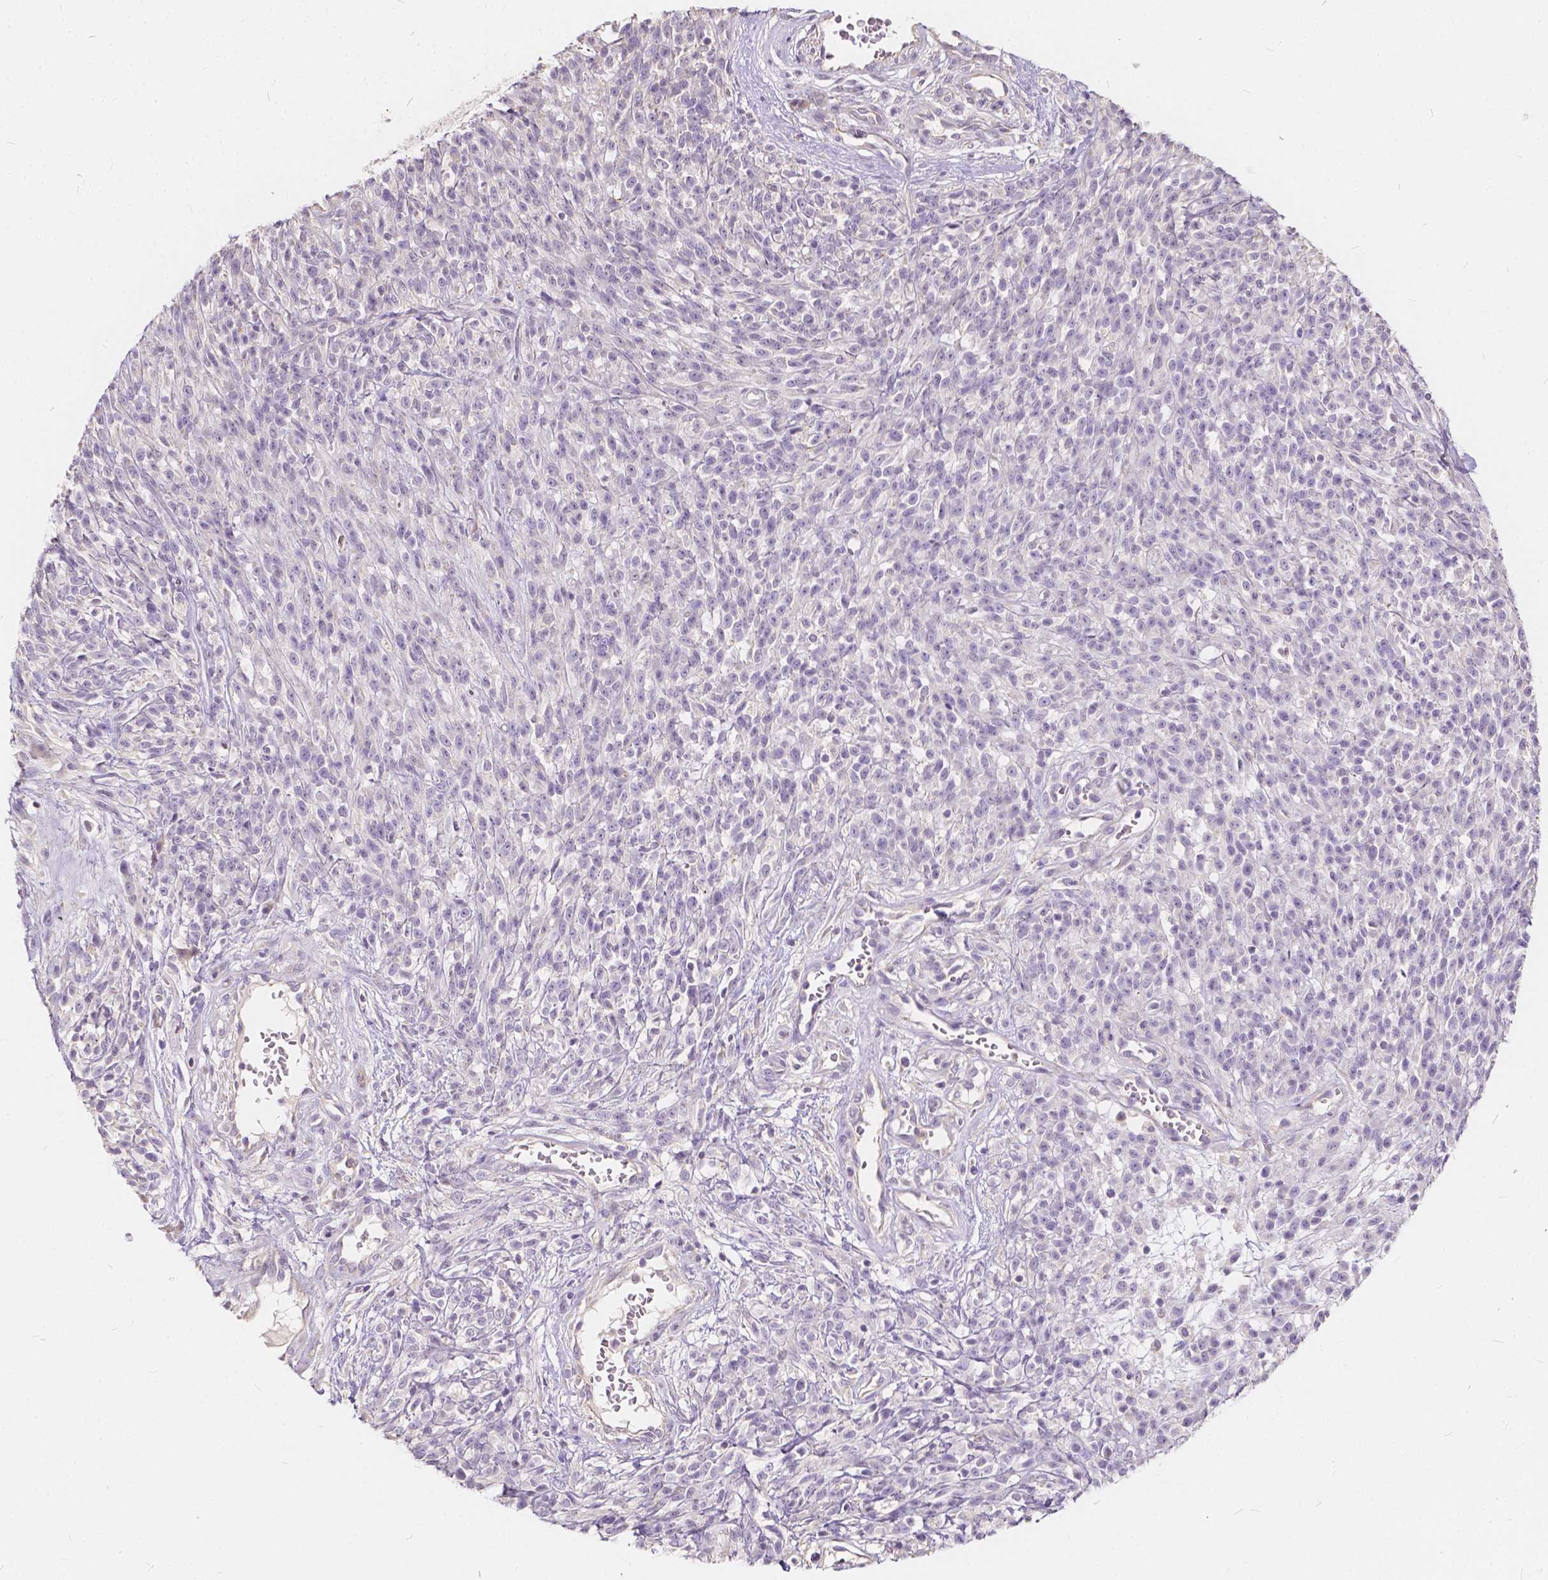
{"staining": {"intensity": "negative", "quantity": "none", "location": "none"}, "tissue": "melanoma", "cell_type": "Tumor cells", "image_type": "cancer", "snomed": [{"axis": "morphology", "description": "Malignant melanoma, NOS"}, {"axis": "topography", "description": "Skin"}, {"axis": "topography", "description": "Skin of trunk"}], "caption": "Histopathology image shows no protein positivity in tumor cells of melanoma tissue. The staining was performed using DAB (3,3'-diaminobenzidine) to visualize the protein expression in brown, while the nuclei were stained in blue with hematoxylin (Magnification: 20x).", "gene": "KIAA0513", "patient": {"sex": "male", "age": 74}}